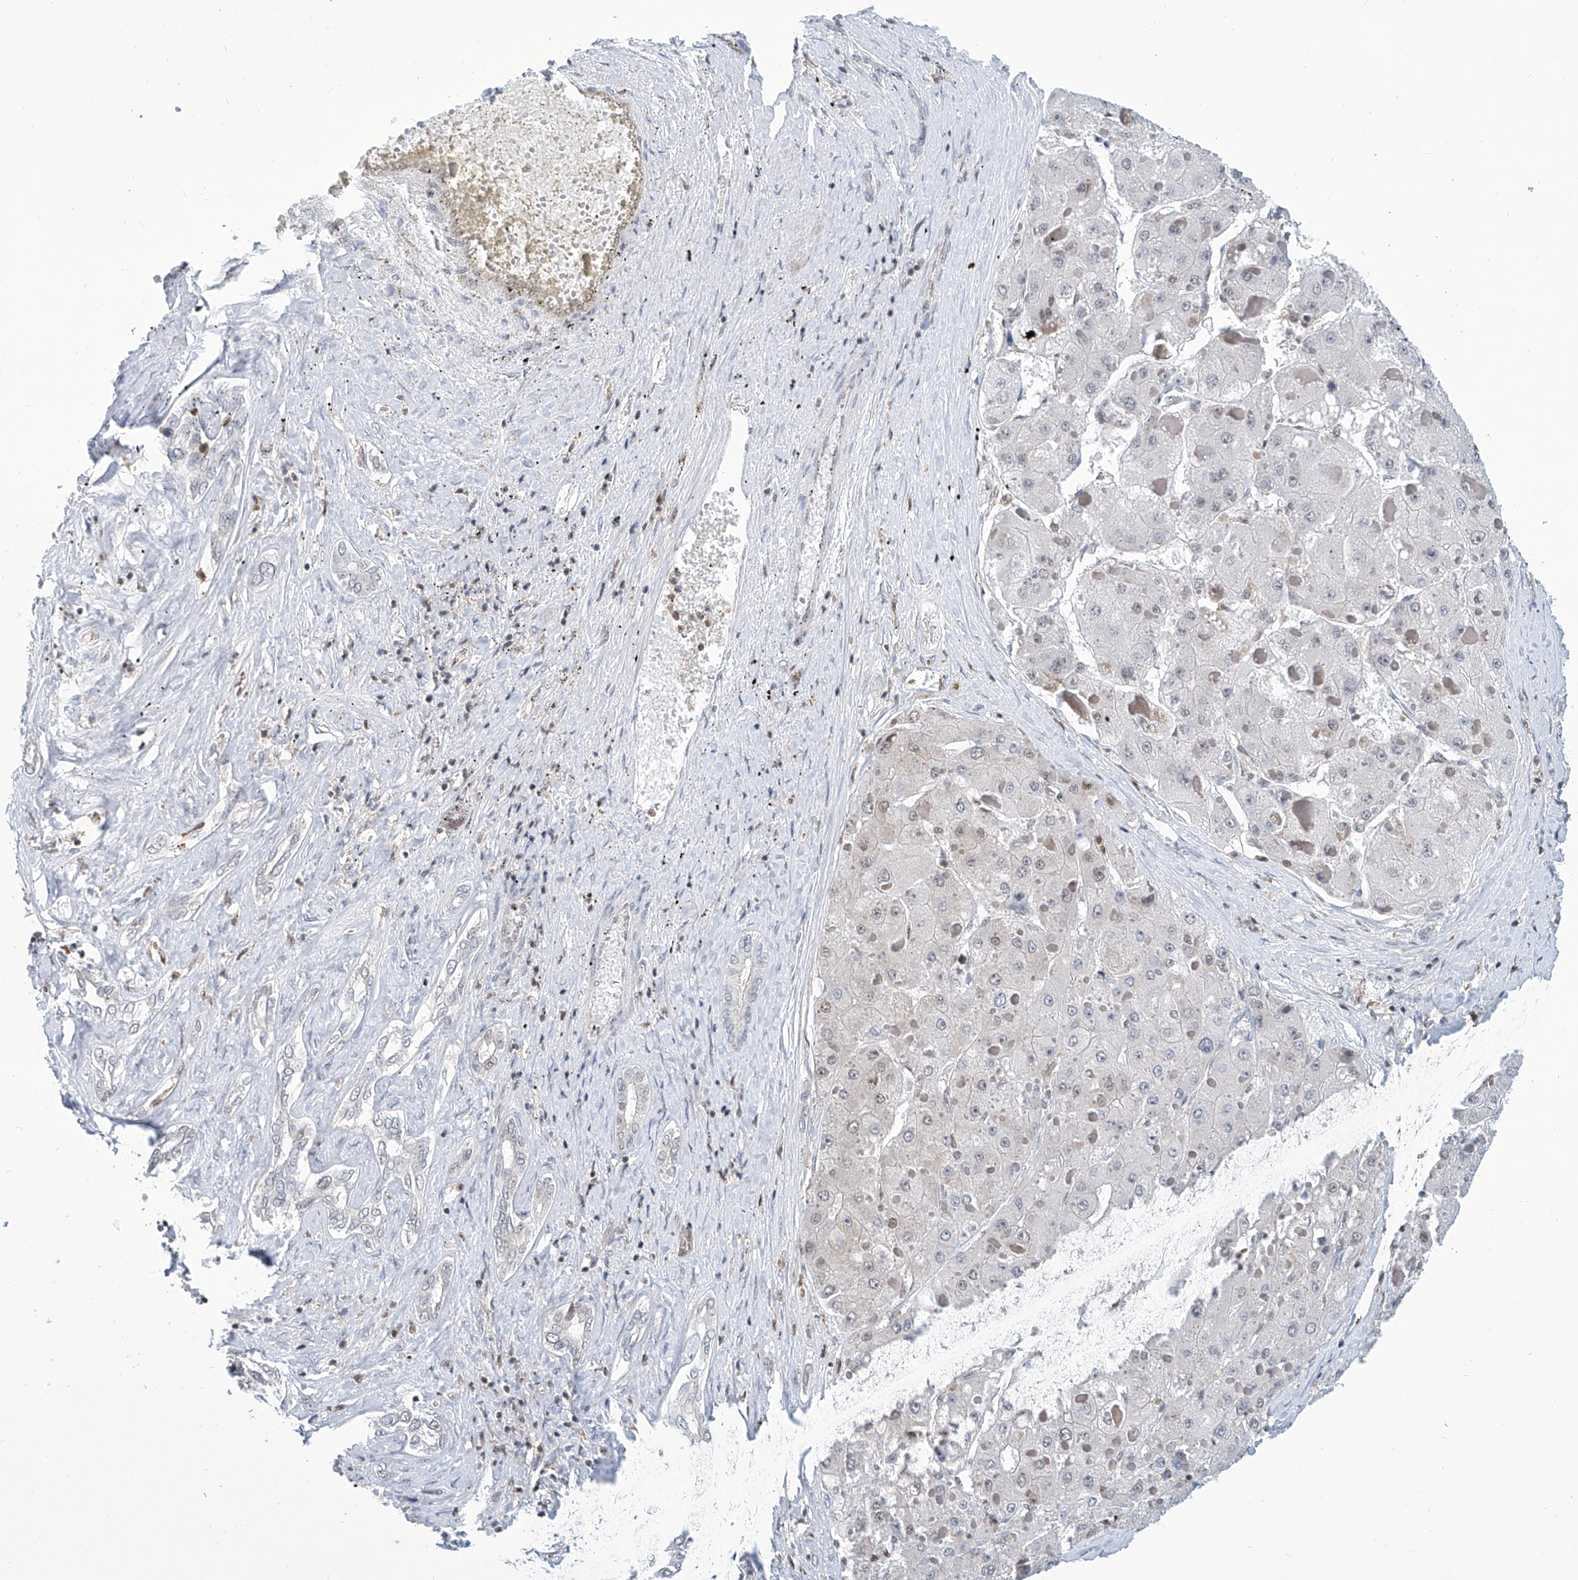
{"staining": {"intensity": "negative", "quantity": "none", "location": "none"}, "tissue": "liver cancer", "cell_type": "Tumor cells", "image_type": "cancer", "snomed": [{"axis": "morphology", "description": "Carcinoma, Hepatocellular, NOS"}, {"axis": "topography", "description": "Liver"}], "caption": "High power microscopy micrograph of an immunohistochemistry (IHC) image of hepatocellular carcinoma (liver), revealing no significant positivity in tumor cells.", "gene": "SREBF2", "patient": {"sex": "female", "age": 73}}